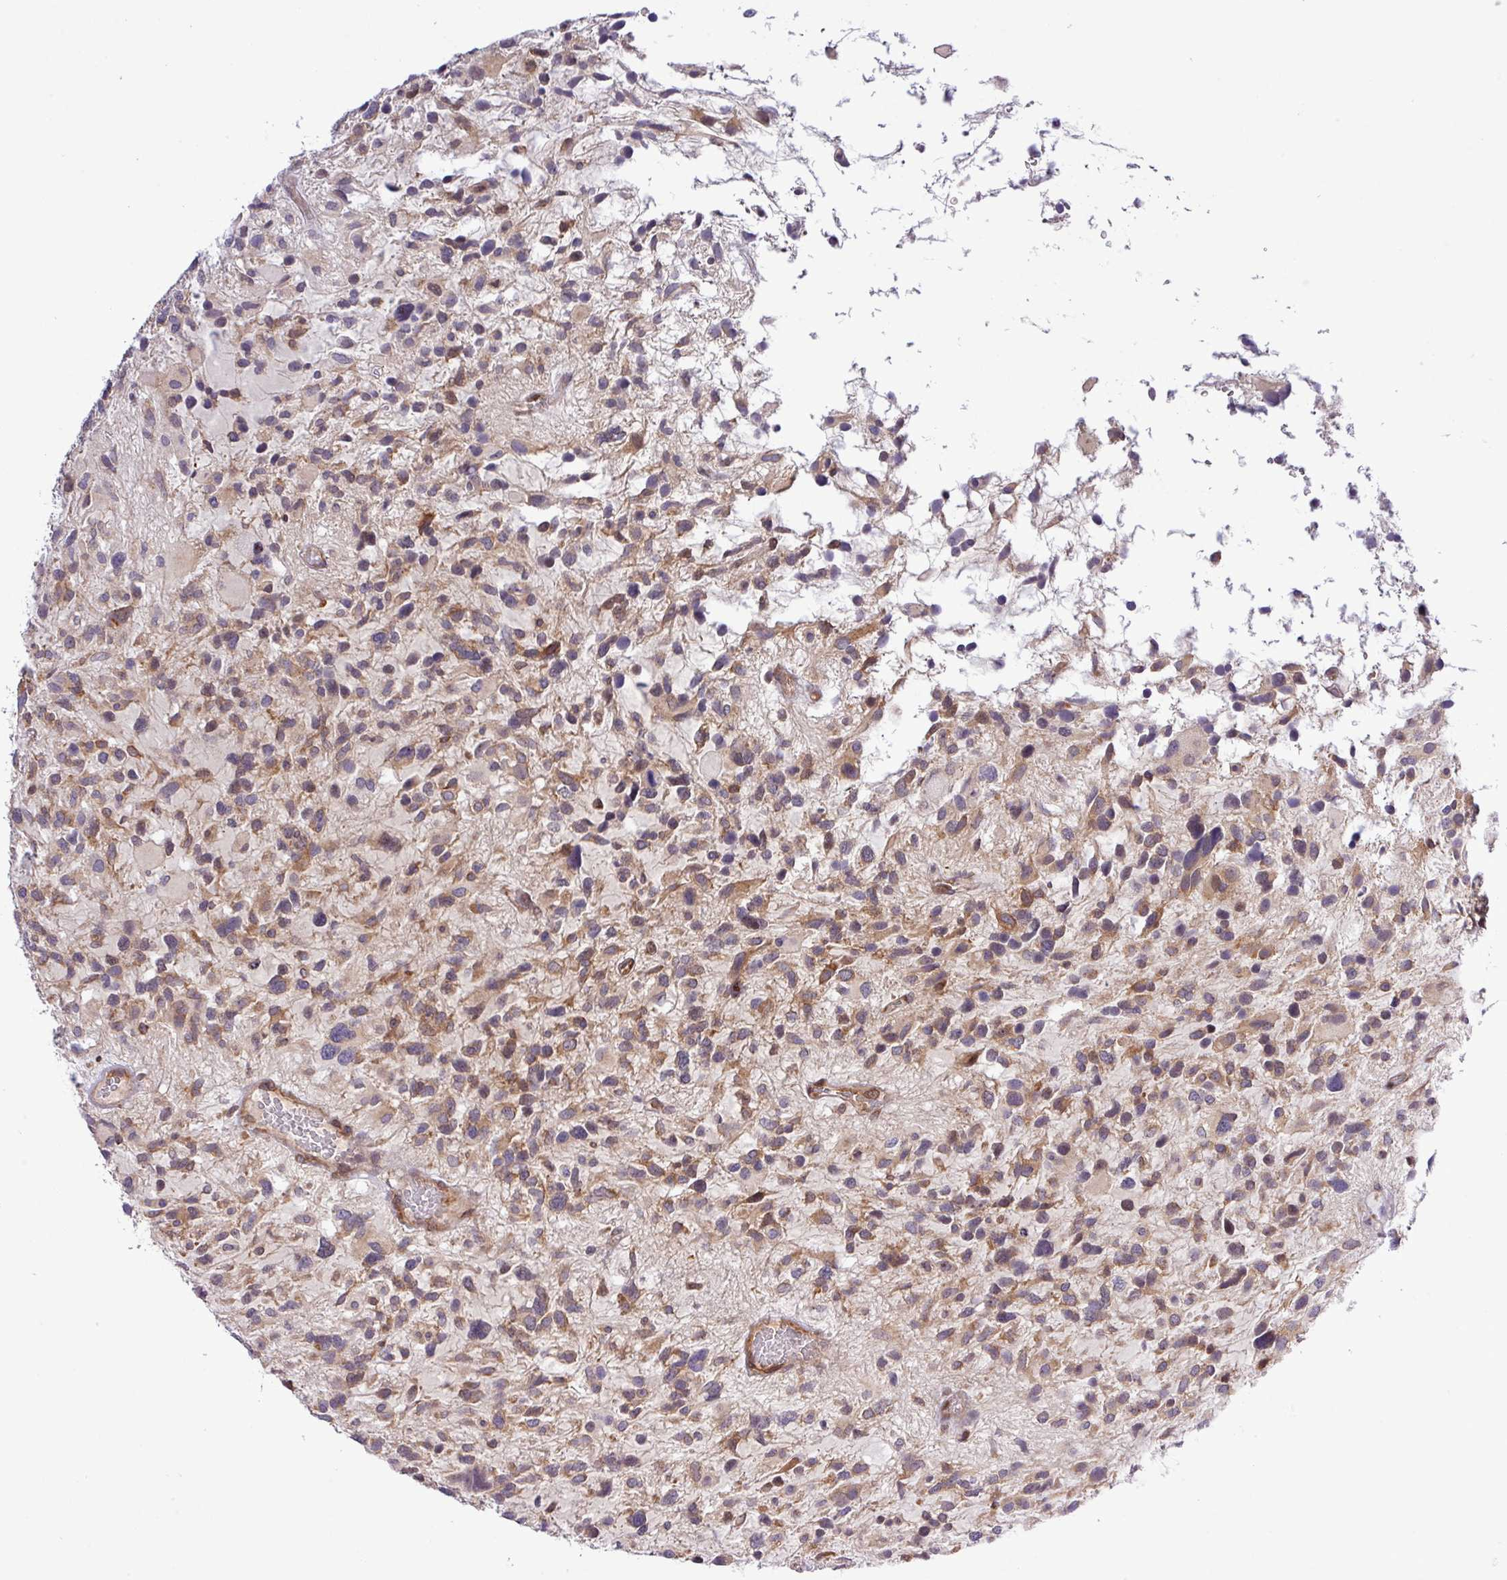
{"staining": {"intensity": "moderate", "quantity": "25%-75%", "location": "cytoplasmic/membranous"}, "tissue": "glioma", "cell_type": "Tumor cells", "image_type": "cancer", "snomed": [{"axis": "morphology", "description": "Glioma, malignant, High grade"}, {"axis": "topography", "description": "Brain"}], "caption": "Protein staining displays moderate cytoplasmic/membranous positivity in approximately 25%-75% of tumor cells in malignant glioma (high-grade).", "gene": "FAM222B", "patient": {"sex": "female", "age": 11}}